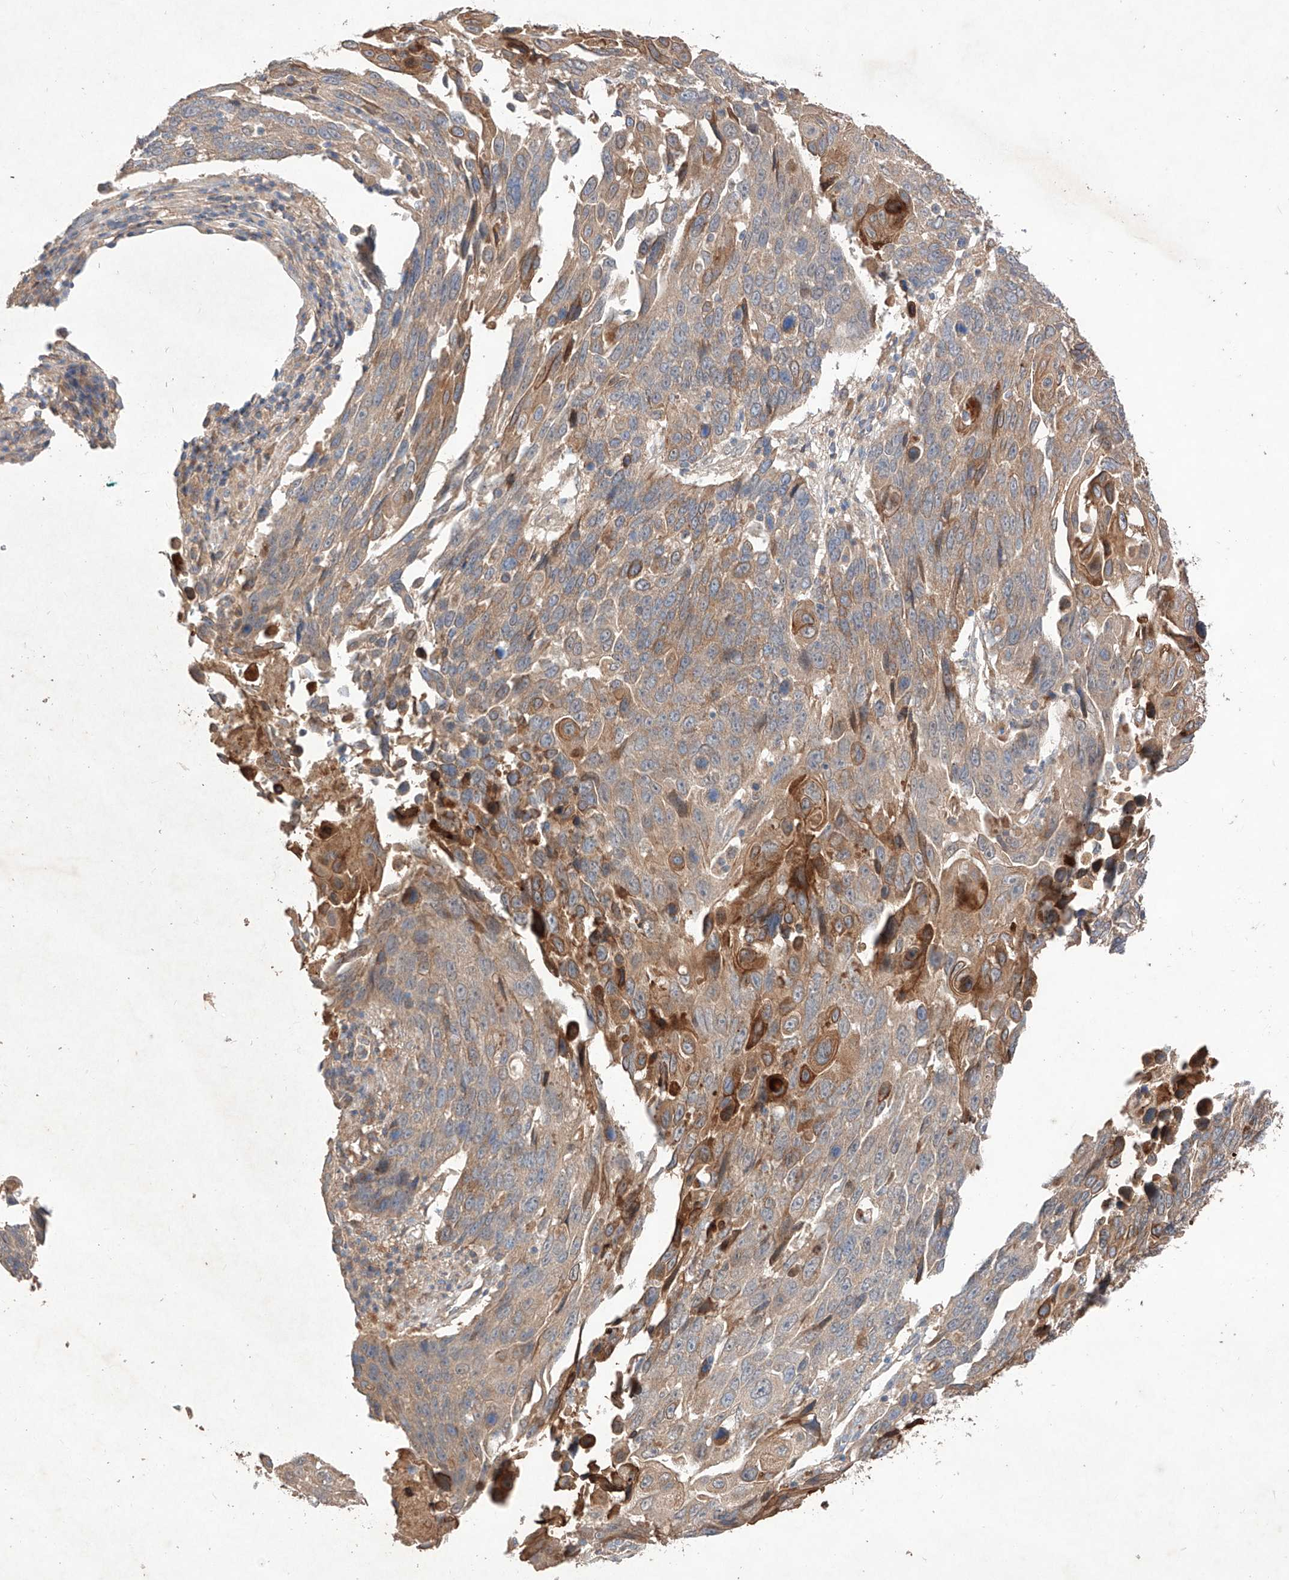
{"staining": {"intensity": "moderate", "quantity": "<25%", "location": "cytoplasmic/membranous"}, "tissue": "lung cancer", "cell_type": "Tumor cells", "image_type": "cancer", "snomed": [{"axis": "morphology", "description": "Squamous cell carcinoma, NOS"}, {"axis": "topography", "description": "Lung"}], "caption": "This histopathology image demonstrates lung squamous cell carcinoma stained with IHC to label a protein in brown. The cytoplasmic/membranous of tumor cells show moderate positivity for the protein. Nuclei are counter-stained blue.", "gene": "C6orf62", "patient": {"sex": "male", "age": 66}}